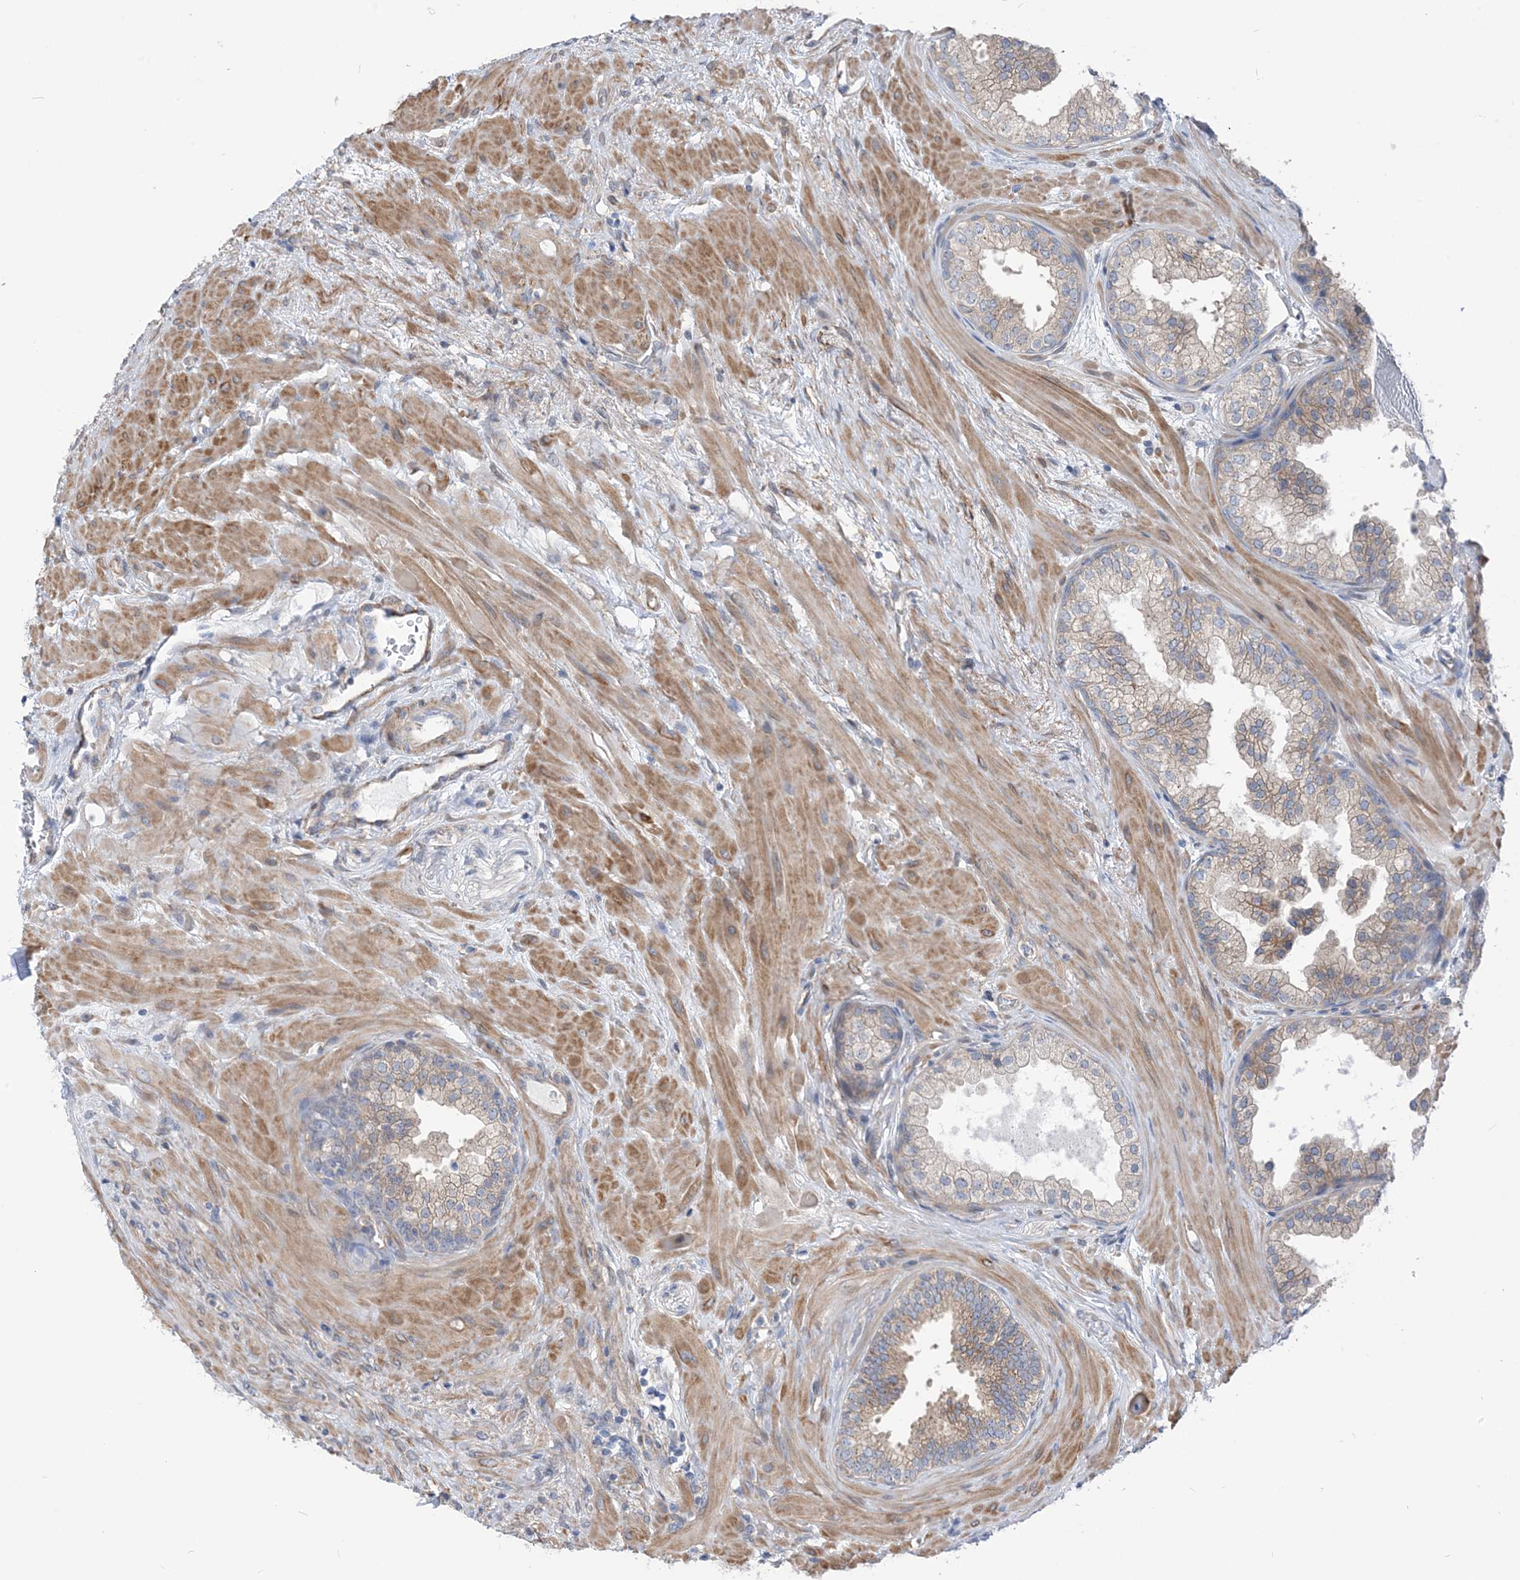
{"staining": {"intensity": "weak", "quantity": "25%-75%", "location": "cytoplasmic/membranous"}, "tissue": "prostate", "cell_type": "Glandular cells", "image_type": "normal", "snomed": [{"axis": "morphology", "description": "Normal tissue, NOS"}, {"axis": "topography", "description": "Prostate"}], "caption": "A high-resolution histopathology image shows IHC staining of benign prostate, which exhibits weak cytoplasmic/membranous positivity in about 25%-75% of glandular cells.", "gene": "PLEKHA3", "patient": {"sex": "male", "age": 48}}